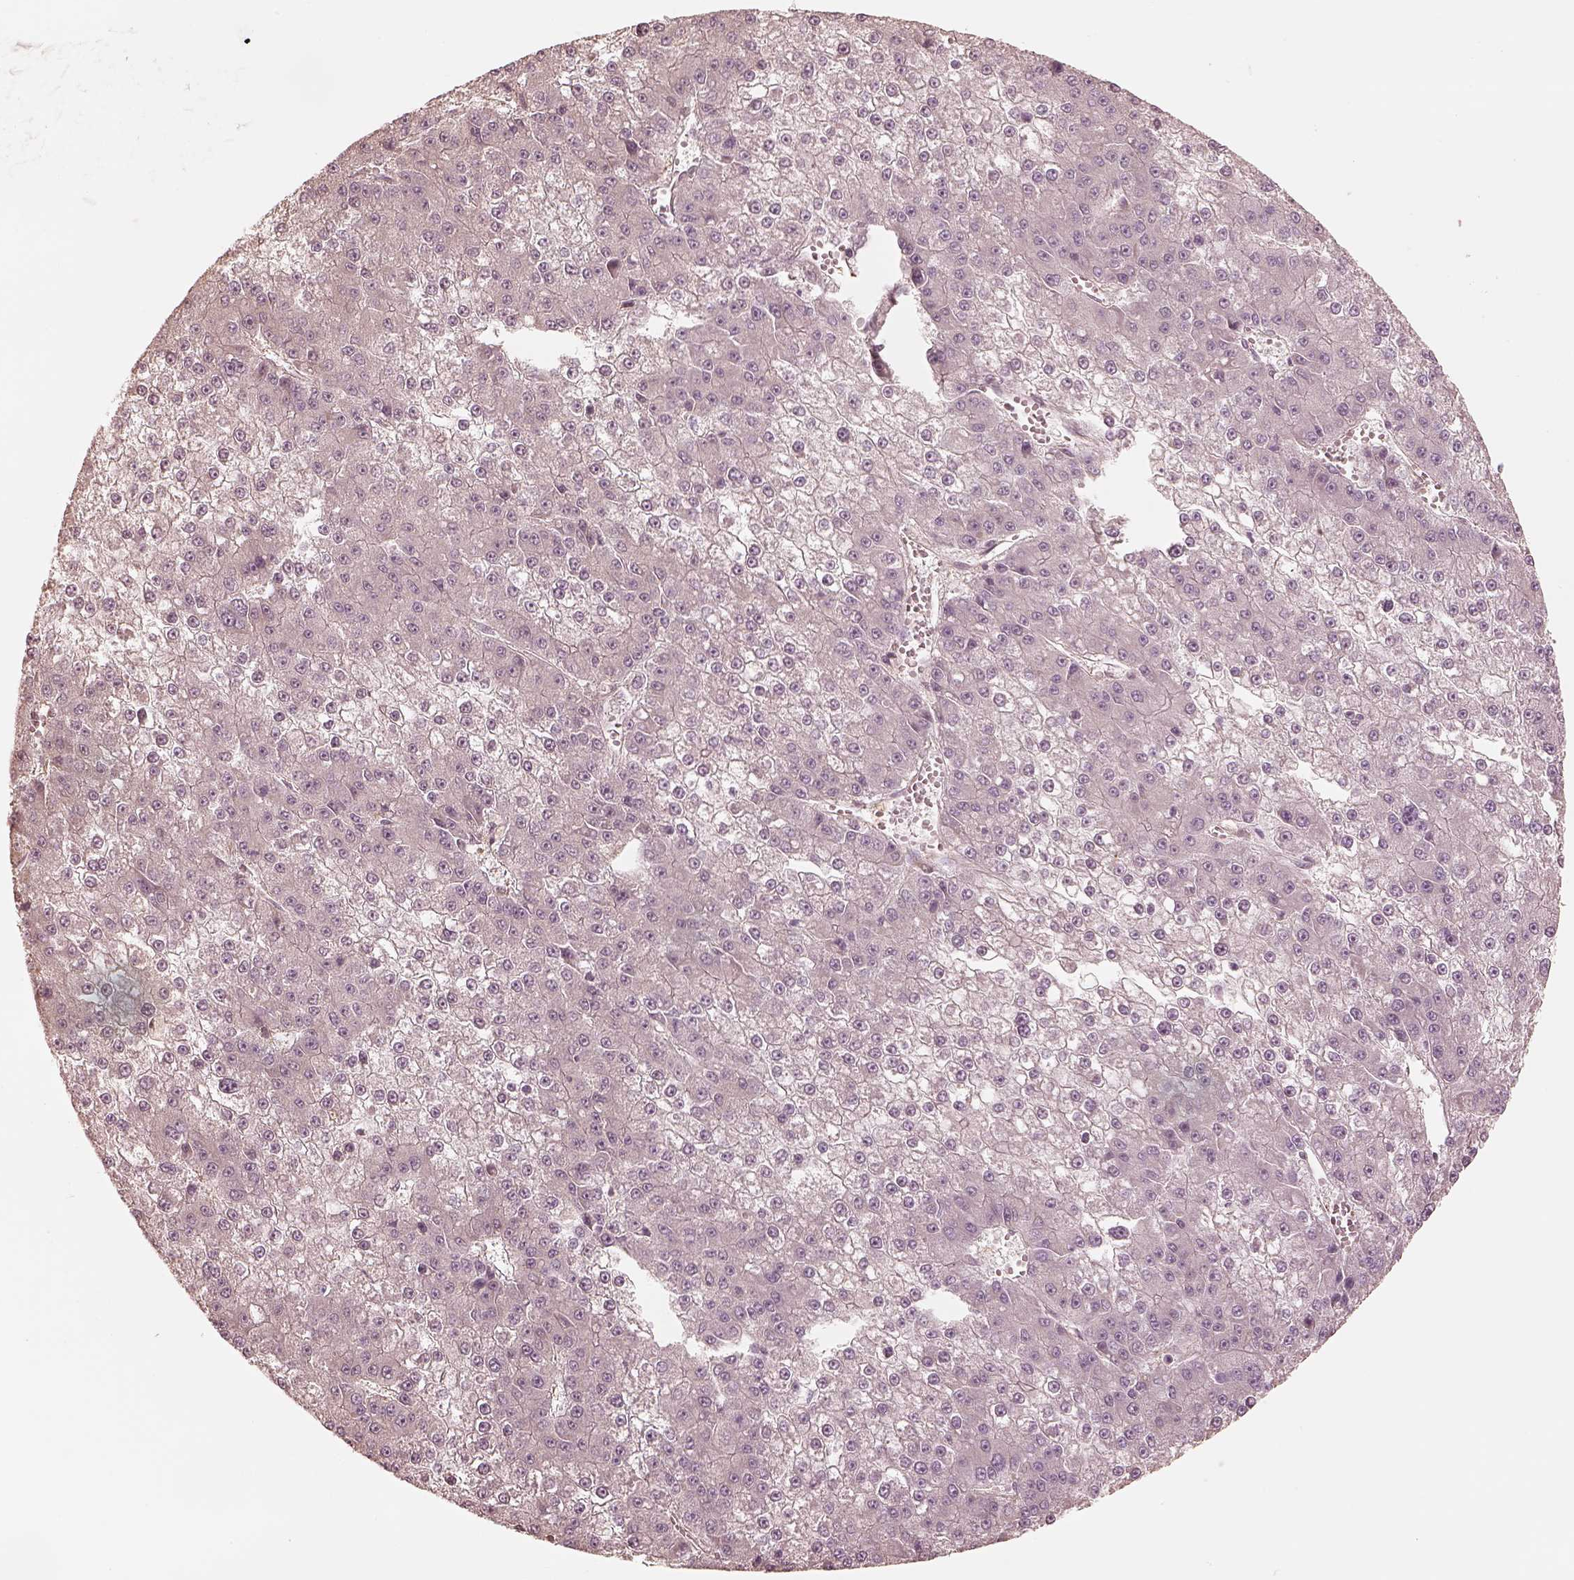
{"staining": {"intensity": "negative", "quantity": "none", "location": "none"}, "tissue": "liver cancer", "cell_type": "Tumor cells", "image_type": "cancer", "snomed": [{"axis": "morphology", "description": "Carcinoma, Hepatocellular, NOS"}, {"axis": "topography", "description": "Liver"}], "caption": "An image of human hepatocellular carcinoma (liver) is negative for staining in tumor cells.", "gene": "KIF5C", "patient": {"sex": "female", "age": 73}}